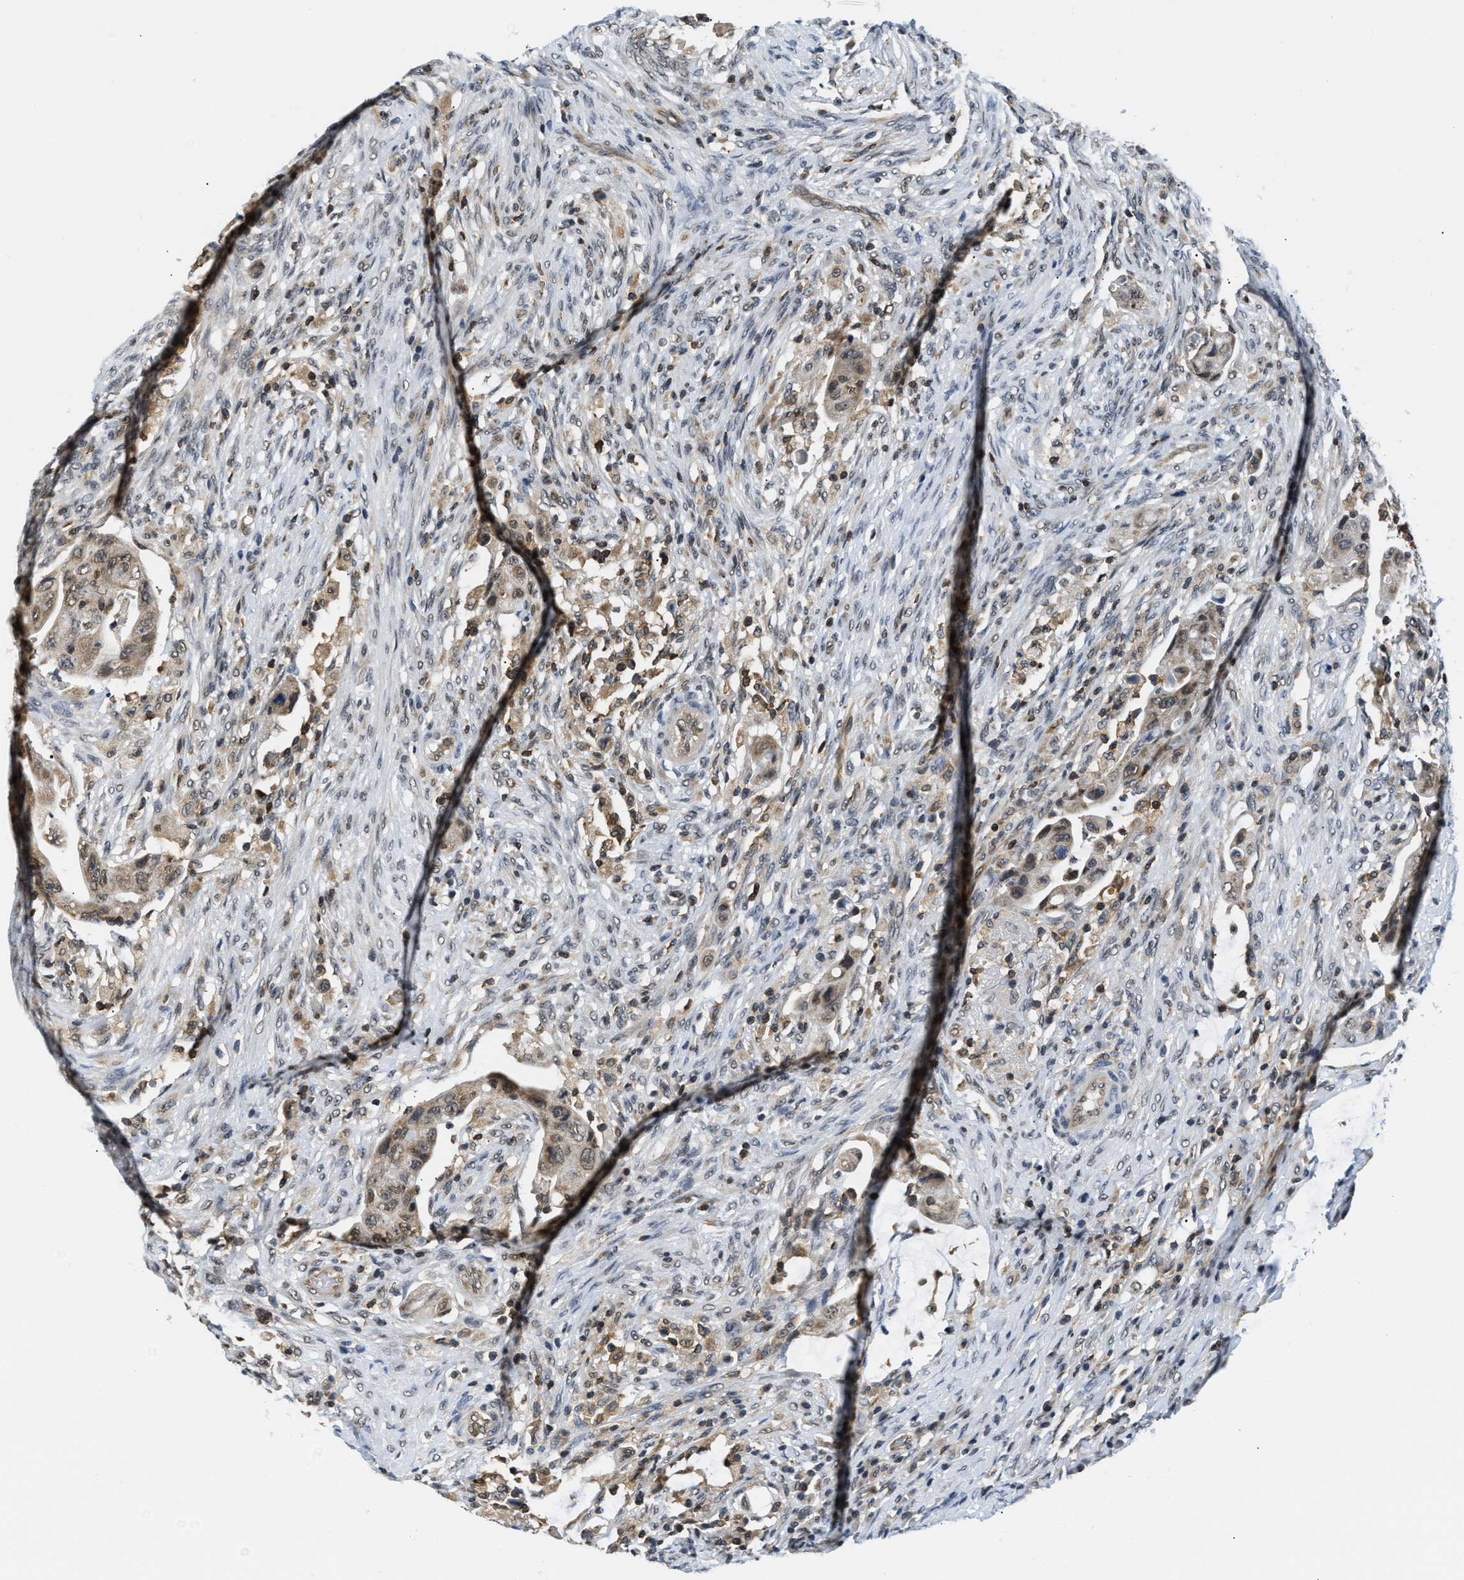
{"staining": {"intensity": "weak", "quantity": ">75%", "location": "cytoplasmic/membranous,nuclear"}, "tissue": "colorectal cancer", "cell_type": "Tumor cells", "image_type": "cancer", "snomed": [{"axis": "morphology", "description": "Adenocarcinoma, NOS"}, {"axis": "topography", "description": "Rectum"}], "caption": "A high-resolution image shows IHC staining of colorectal adenocarcinoma, which reveals weak cytoplasmic/membranous and nuclear expression in about >75% of tumor cells.", "gene": "STK10", "patient": {"sex": "female", "age": 71}}